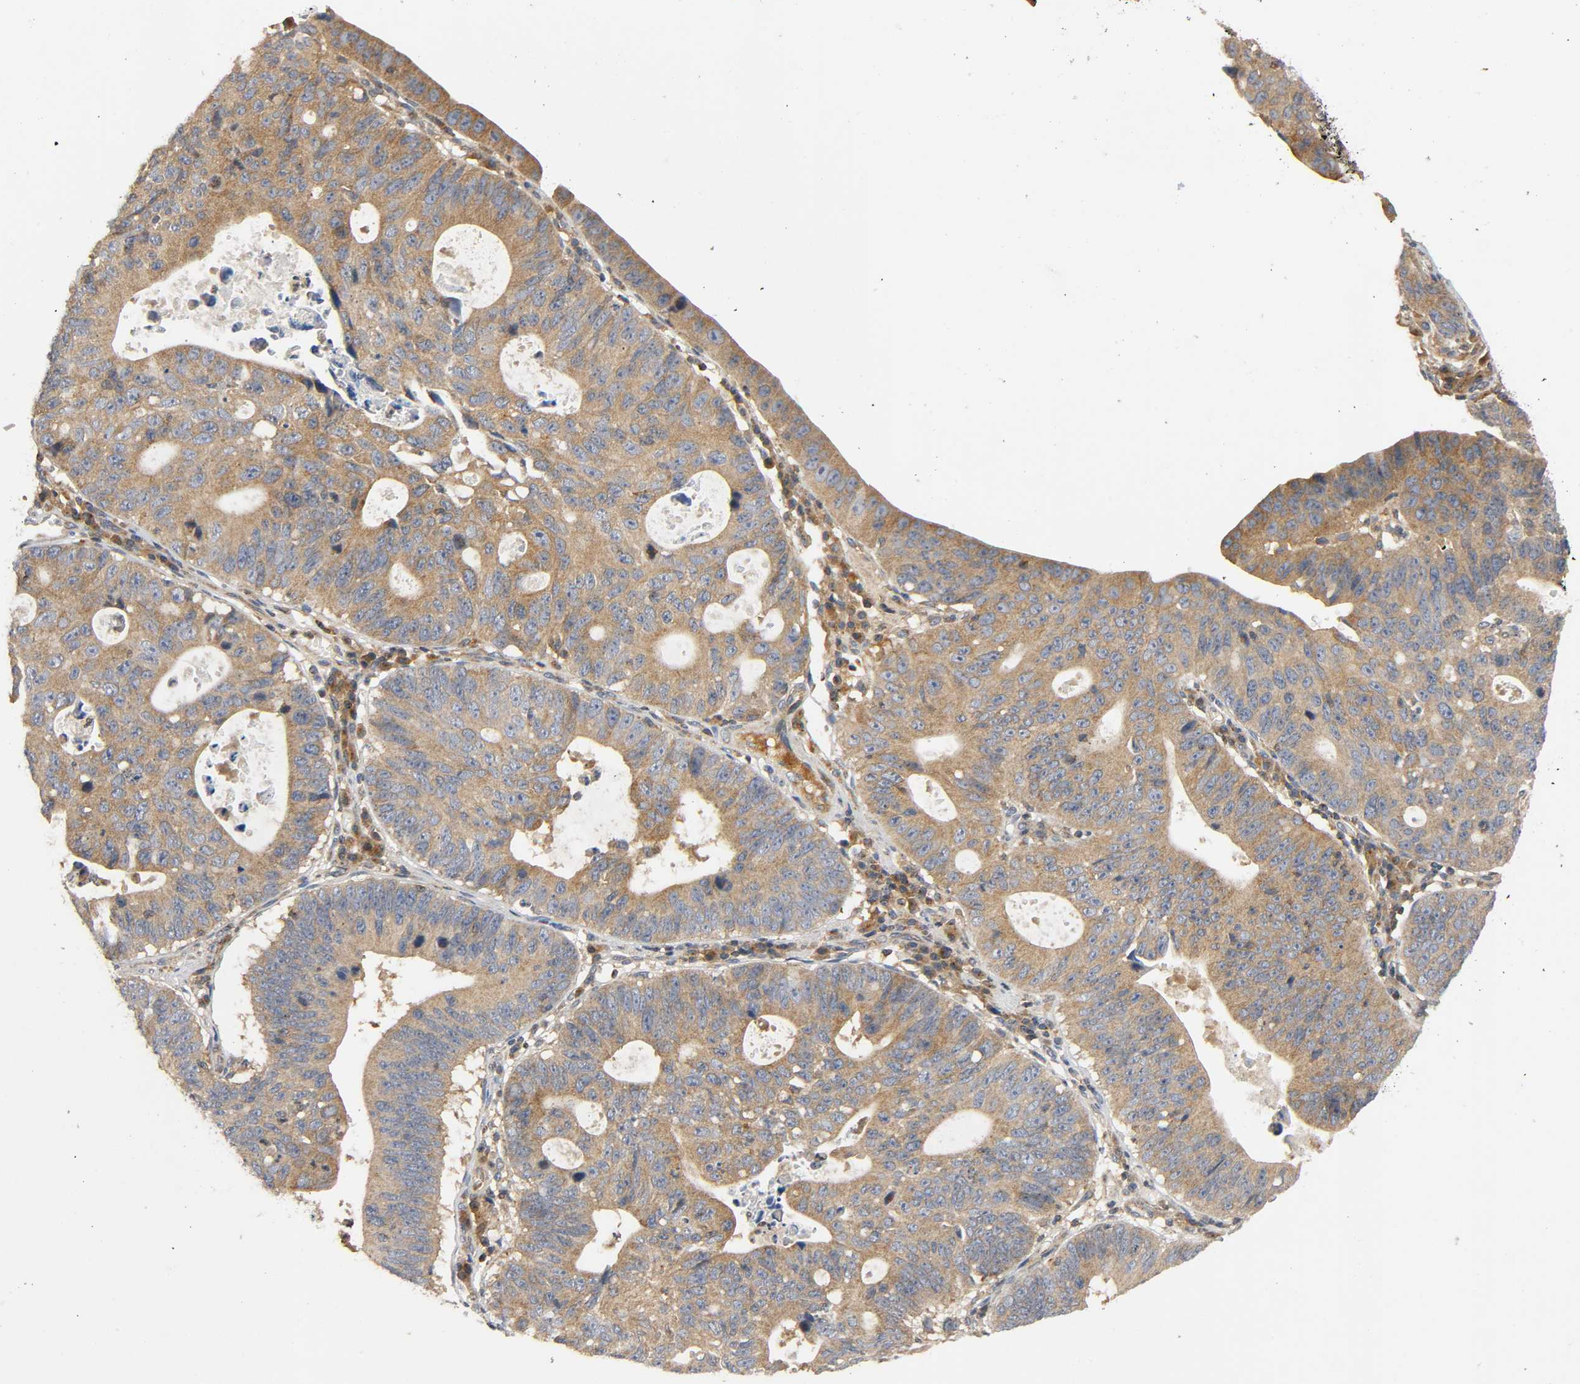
{"staining": {"intensity": "moderate", "quantity": ">75%", "location": "cytoplasmic/membranous"}, "tissue": "stomach cancer", "cell_type": "Tumor cells", "image_type": "cancer", "snomed": [{"axis": "morphology", "description": "Adenocarcinoma, NOS"}, {"axis": "topography", "description": "Stomach"}], "caption": "Moderate cytoplasmic/membranous expression for a protein is seen in about >75% of tumor cells of adenocarcinoma (stomach) using IHC.", "gene": "IKBKB", "patient": {"sex": "male", "age": 59}}